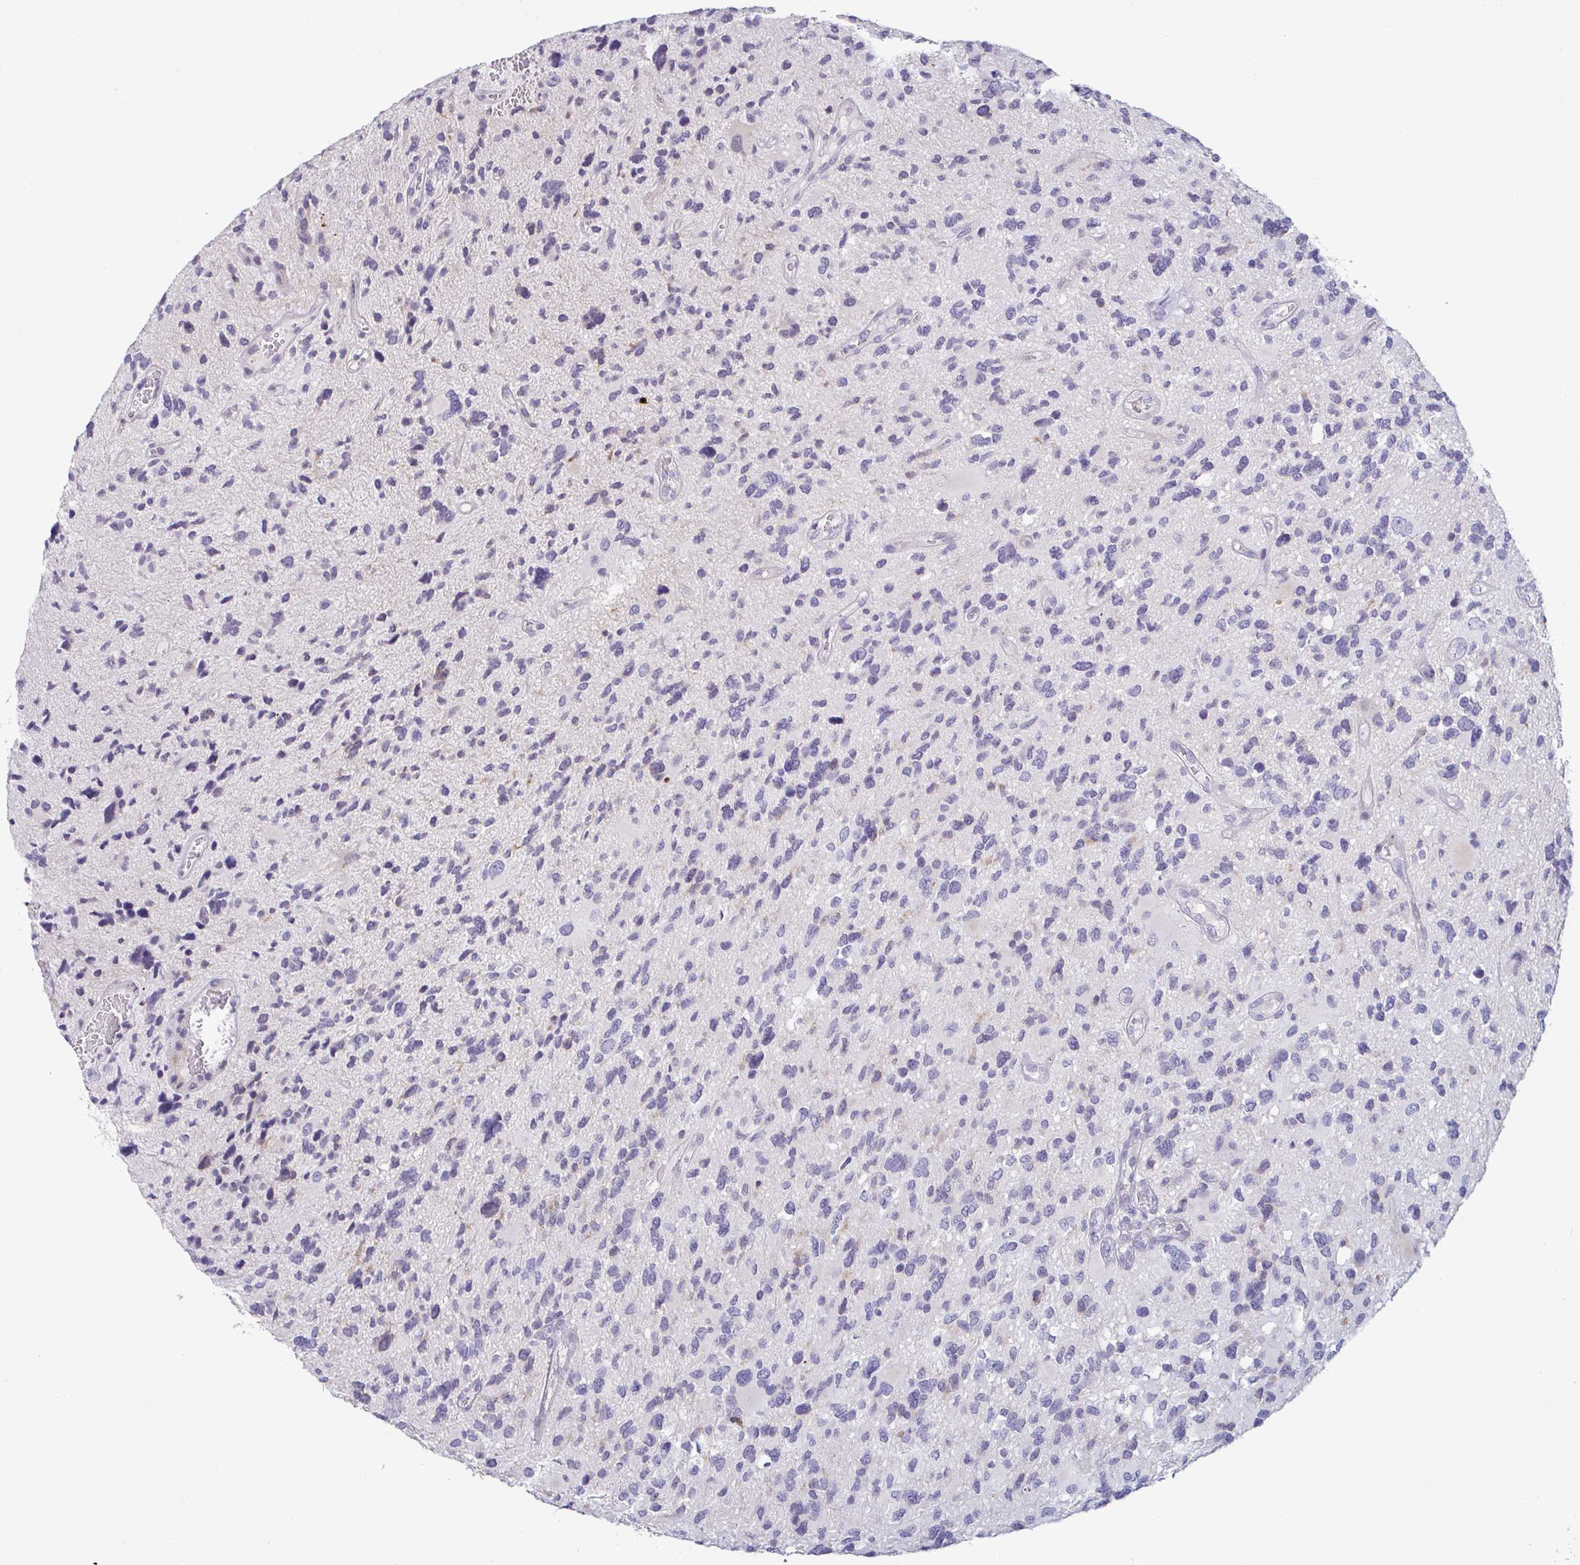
{"staining": {"intensity": "negative", "quantity": "none", "location": "none"}, "tissue": "glioma", "cell_type": "Tumor cells", "image_type": "cancer", "snomed": [{"axis": "morphology", "description": "Glioma, malignant, High grade"}, {"axis": "topography", "description": "Brain"}], "caption": "This photomicrograph is of glioma stained with immunohistochemistry (IHC) to label a protein in brown with the nuclei are counter-stained blue. There is no positivity in tumor cells.", "gene": "GSTM1", "patient": {"sex": "female", "age": 11}}